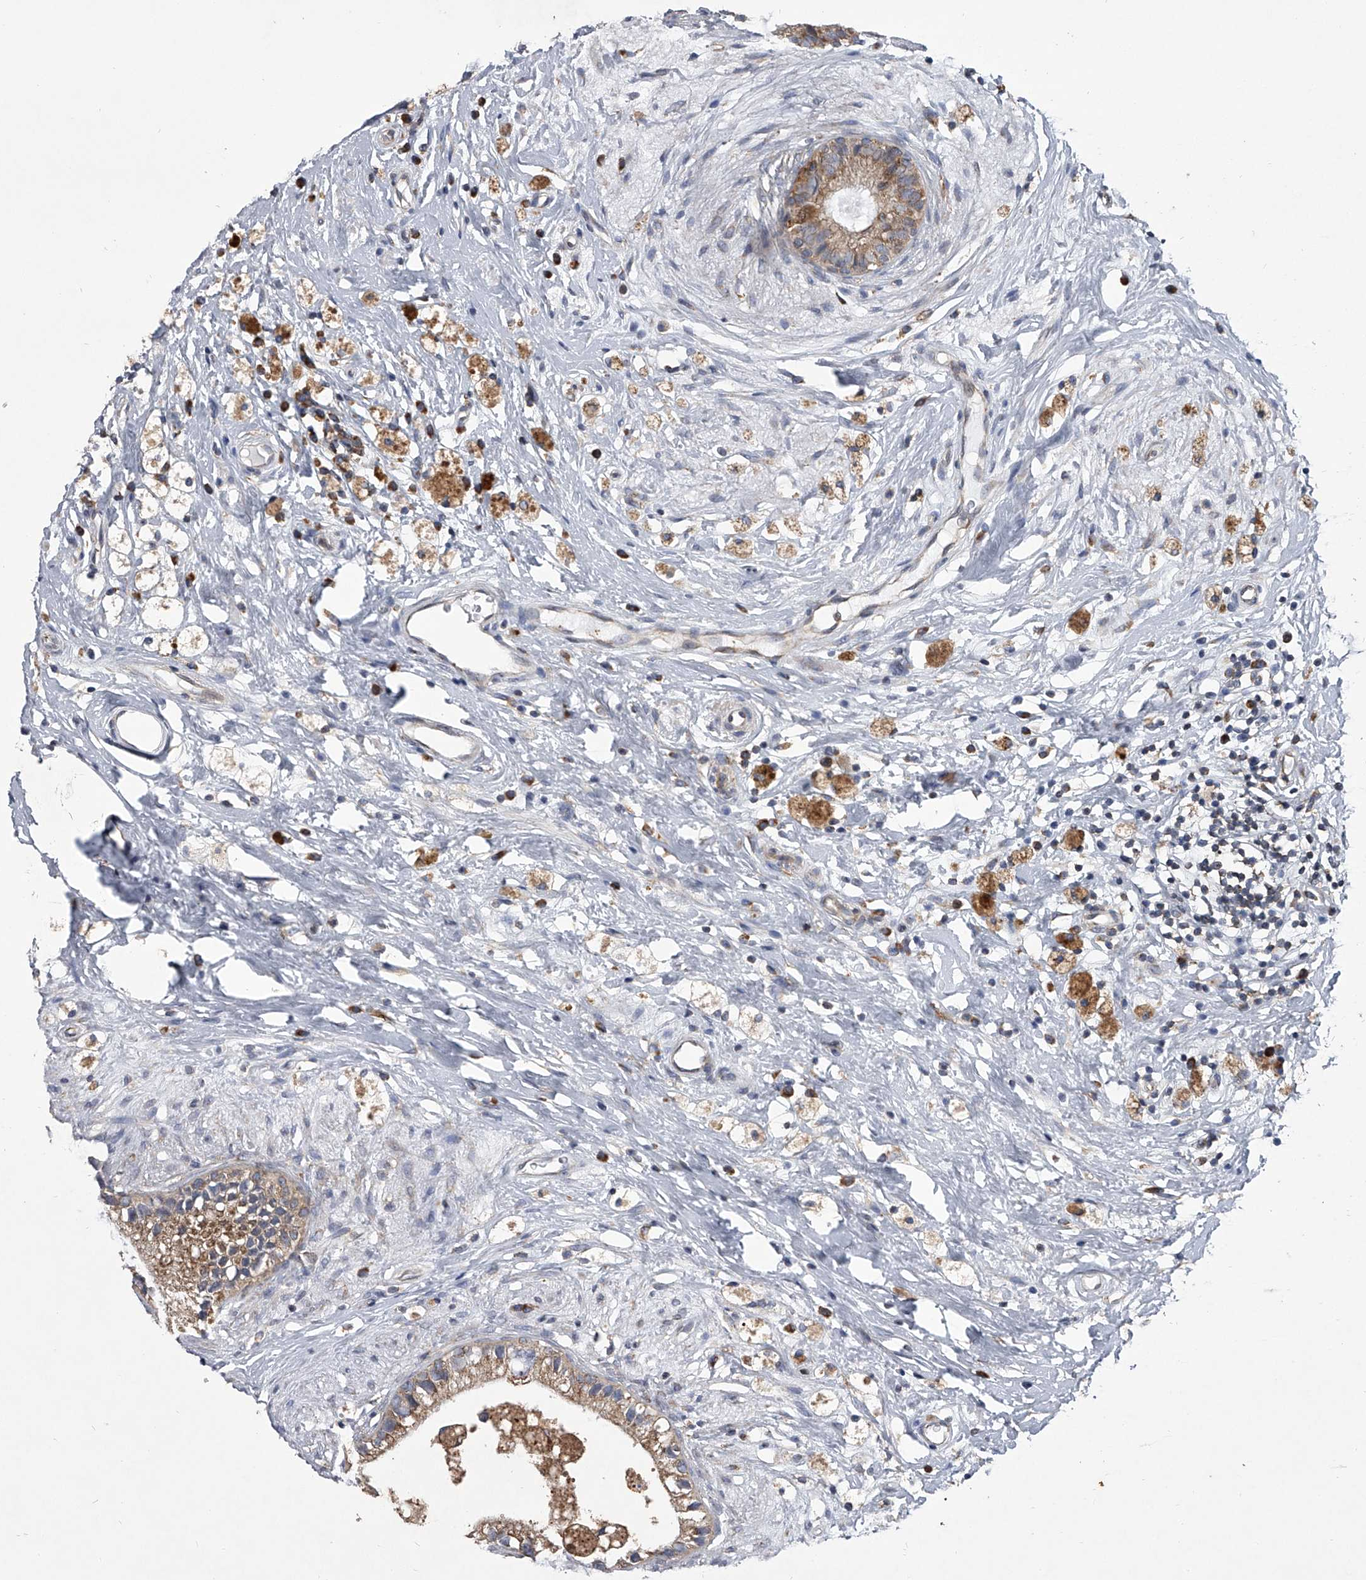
{"staining": {"intensity": "moderate", "quantity": ">75%", "location": "cytoplasmic/membranous"}, "tissue": "epididymis", "cell_type": "Glandular cells", "image_type": "normal", "snomed": [{"axis": "morphology", "description": "Normal tissue, NOS"}, {"axis": "topography", "description": "Epididymis"}], "caption": "Protein staining of benign epididymis demonstrates moderate cytoplasmic/membranous positivity in about >75% of glandular cells. The staining is performed using DAB (3,3'-diaminobenzidine) brown chromogen to label protein expression. The nuclei are counter-stained blue using hematoxylin.", "gene": "ZC3H15", "patient": {"sex": "male", "age": 80}}